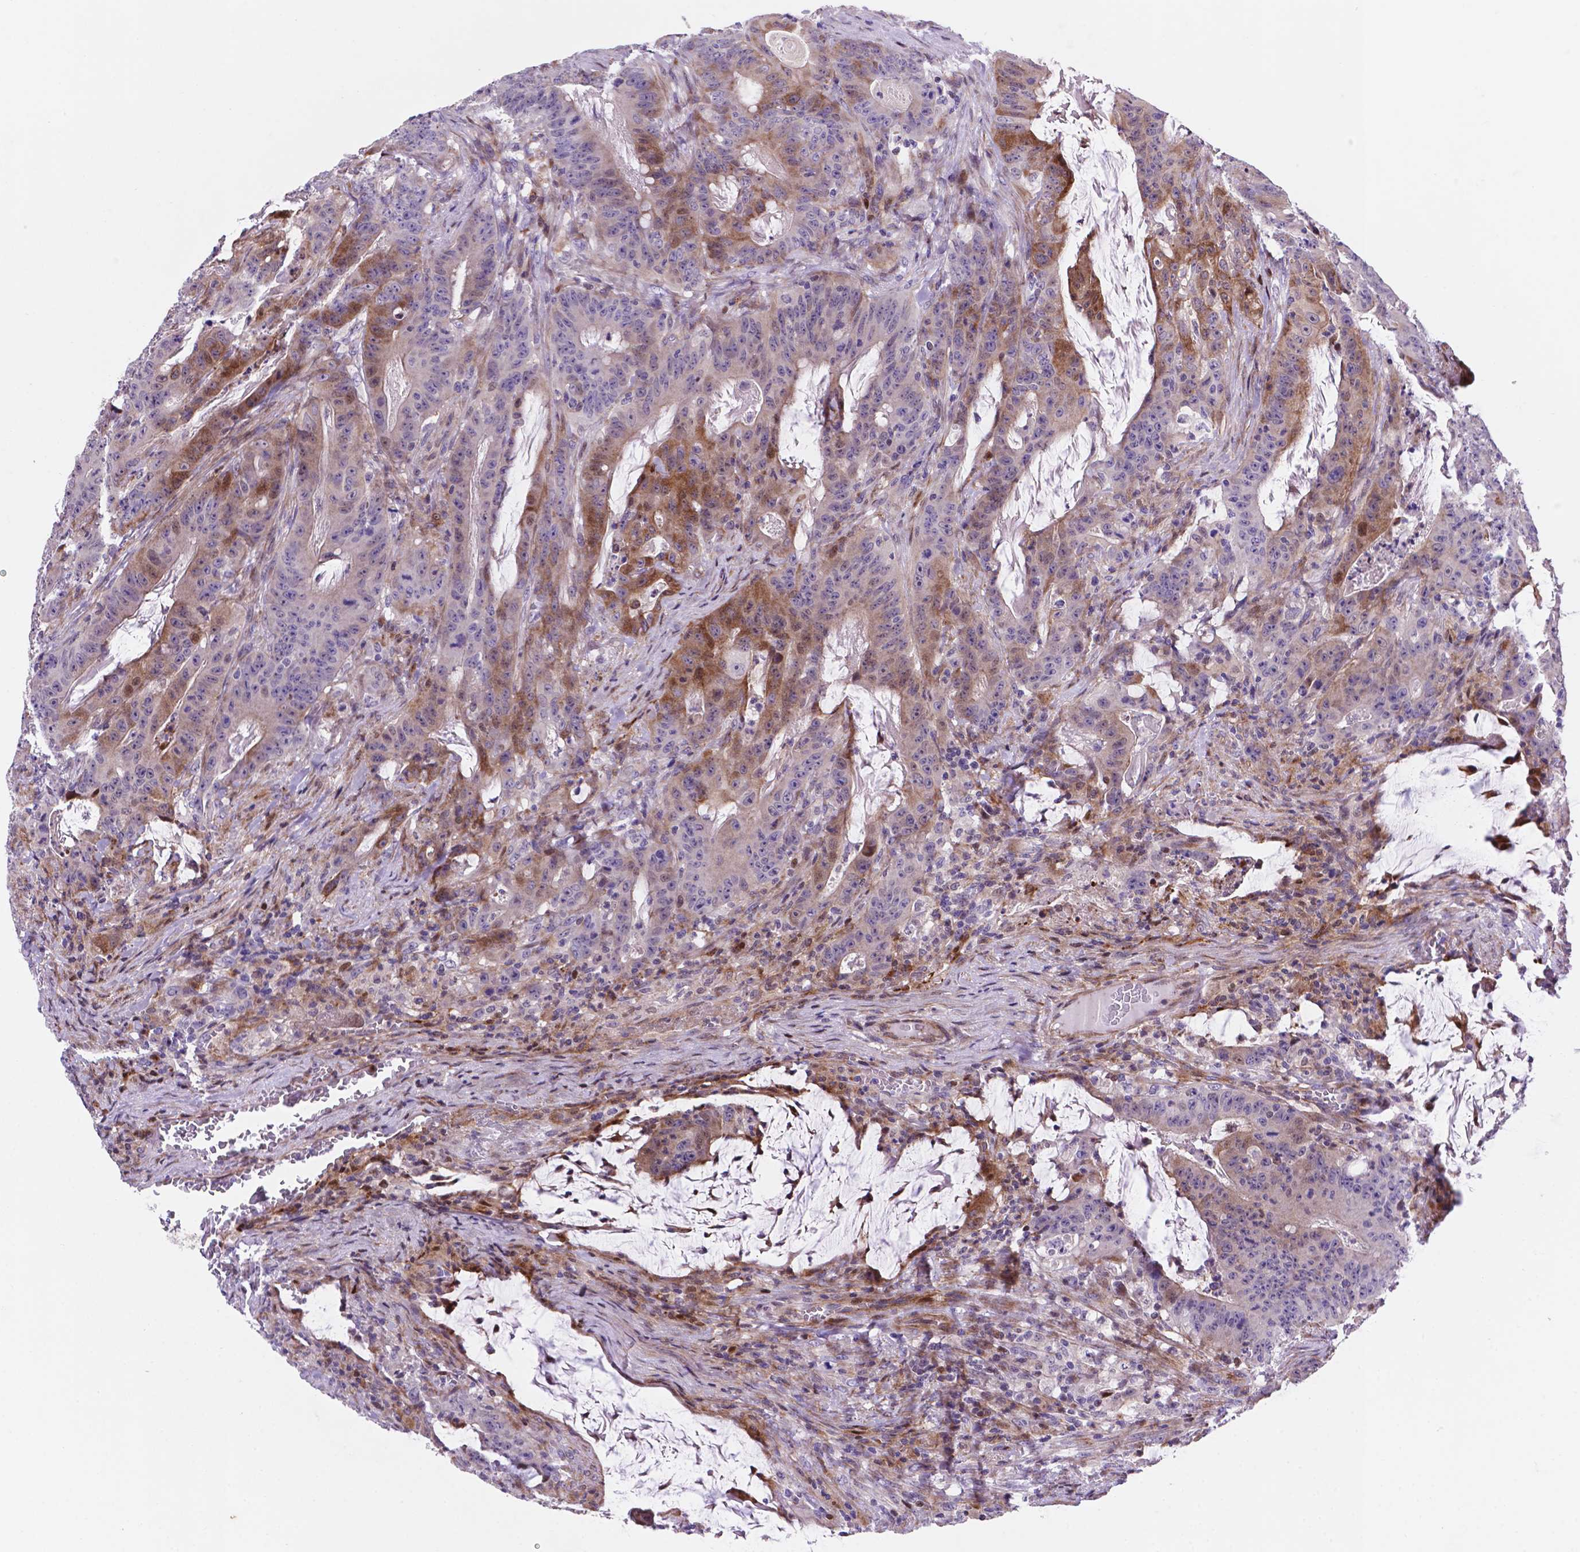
{"staining": {"intensity": "strong", "quantity": "25%-75%", "location": "cytoplasmic/membranous,nuclear"}, "tissue": "colorectal cancer", "cell_type": "Tumor cells", "image_type": "cancer", "snomed": [{"axis": "morphology", "description": "Adenocarcinoma, NOS"}, {"axis": "topography", "description": "Colon"}], "caption": "Protein staining of colorectal cancer (adenocarcinoma) tissue reveals strong cytoplasmic/membranous and nuclear positivity in approximately 25%-75% of tumor cells.", "gene": "TM4SF20", "patient": {"sex": "male", "age": 33}}